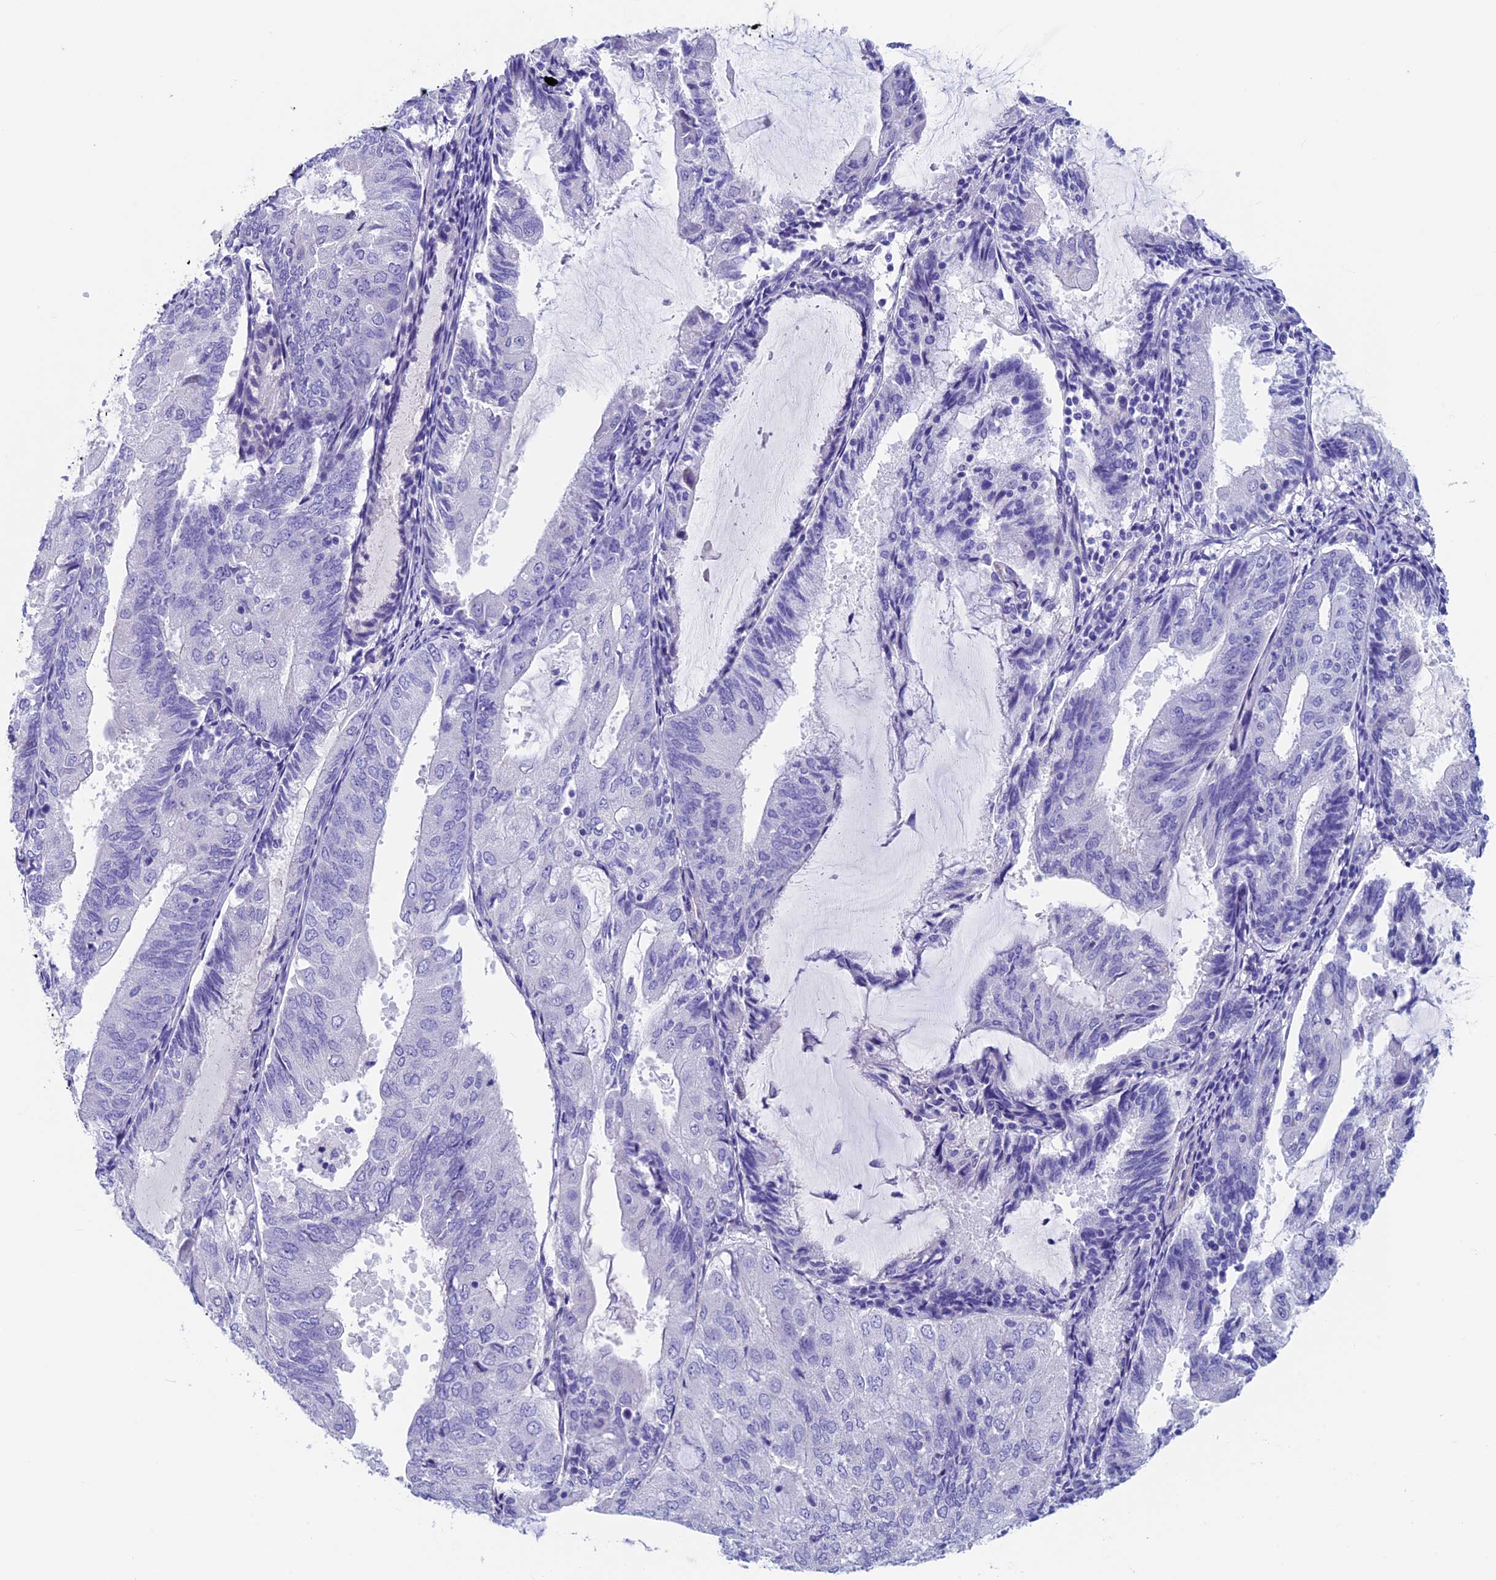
{"staining": {"intensity": "negative", "quantity": "none", "location": "none"}, "tissue": "endometrial cancer", "cell_type": "Tumor cells", "image_type": "cancer", "snomed": [{"axis": "morphology", "description": "Adenocarcinoma, NOS"}, {"axis": "topography", "description": "Endometrium"}], "caption": "The immunohistochemistry (IHC) photomicrograph has no significant expression in tumor cells of endometrial cancer (adenocarcinoma) tissue. (Brightfield microscopy of DAB (3,3'-diaminobenzidine) IHC at high magnification).", "gene": "ADH7", "patient": {"sex": "female", "age": 81}}